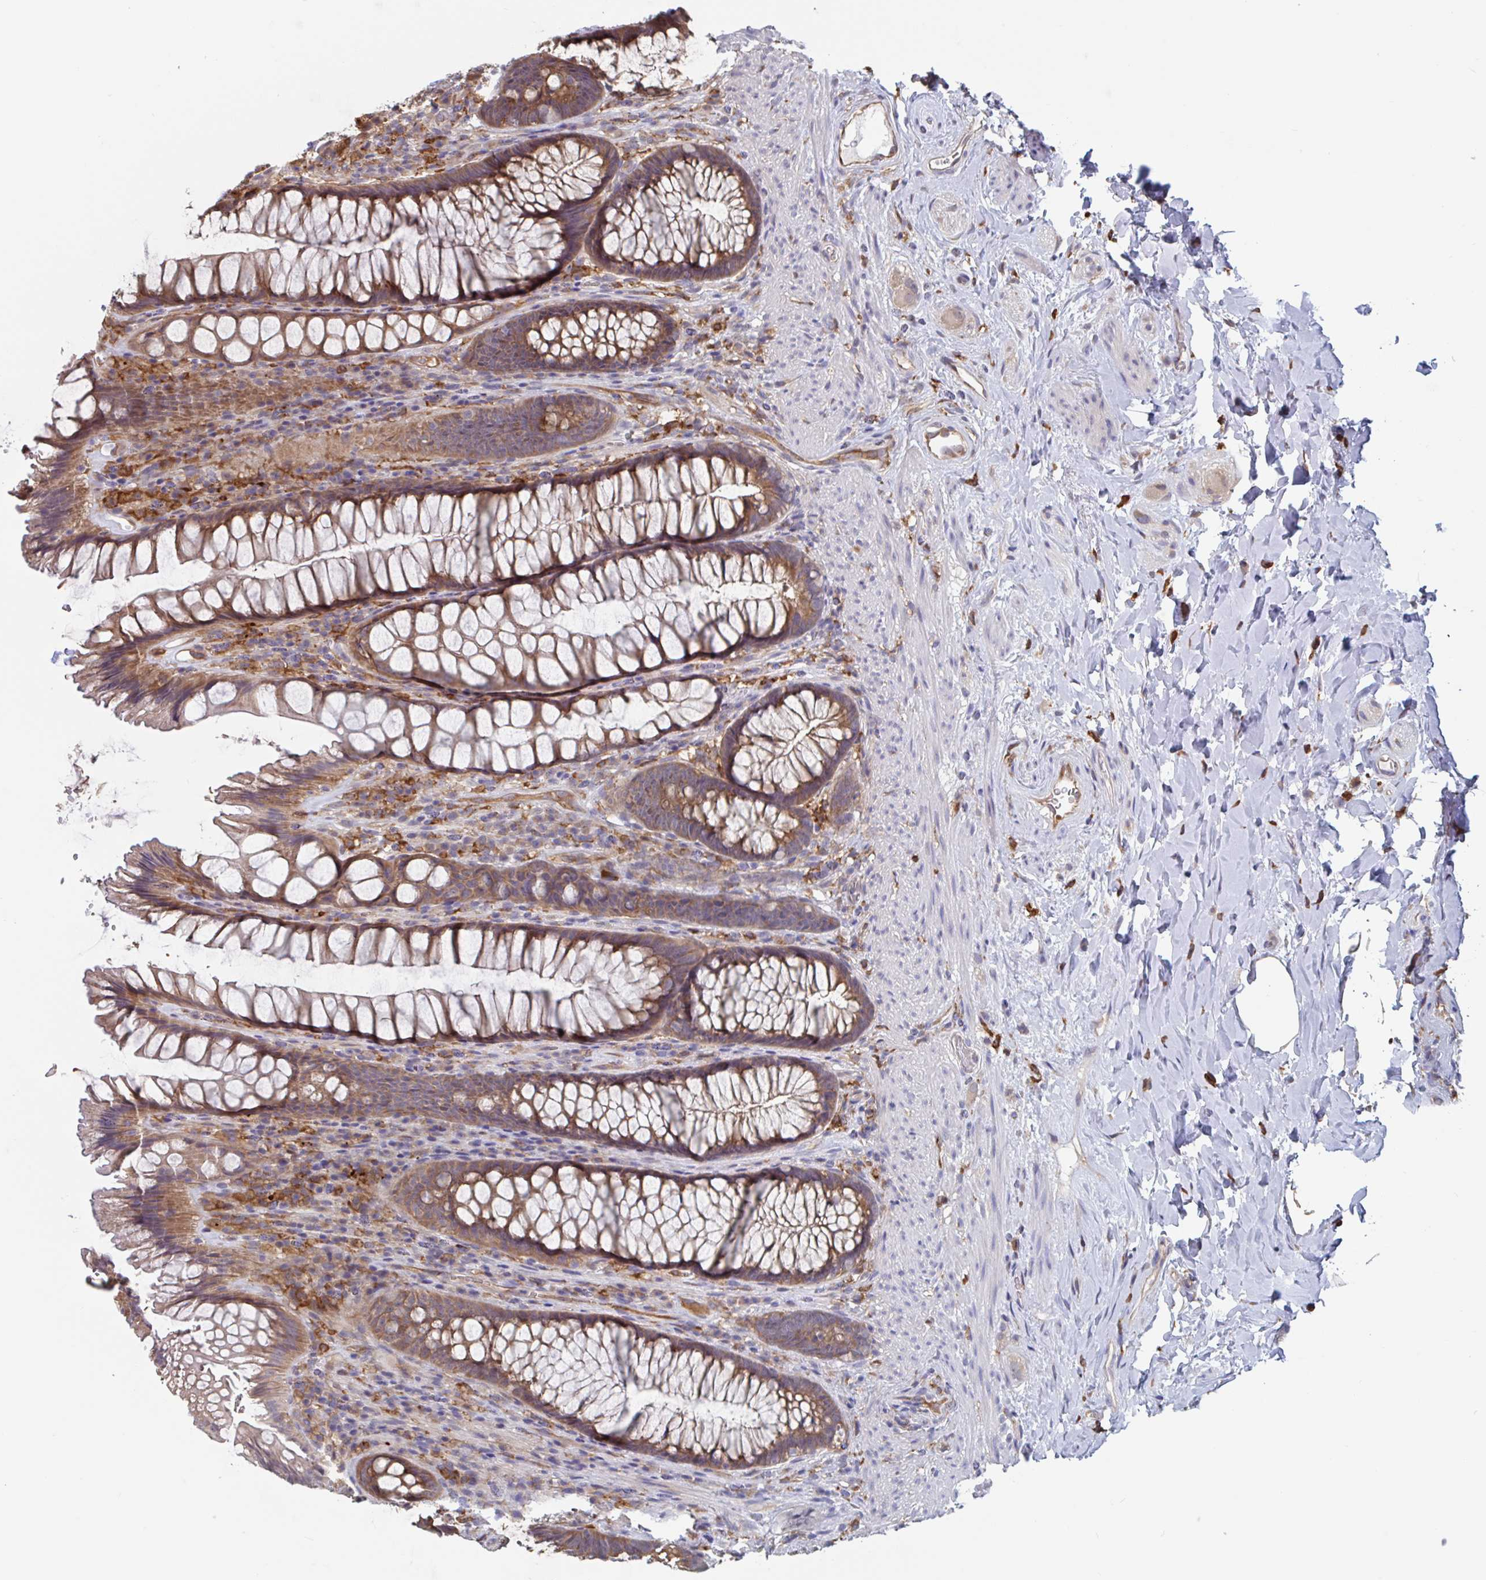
{"staining": {"intensity": "moderate", "quantity": ">75%", "location": "cytoplasmic/membranous"}, "tissue": "rectum", "cell_type": "Glandular cells", "image_type": "normal", "snomed": [{"axis": "morphology", "description": "Normal tissue, NOS"}, {"axis": "topography", "description": "Rectum"}], "caption": "DAB (3,3'-diaminobenzidine) immunohistochemical staining of unremarkable human rectum shows moderate cytoplasmic/membranous protein staining in about >75% of glandular cells. (DAB IHC, brown staining for protein, blue staining for nuclei).", "gene": "SNX8", "patient": {"sex": "male", "age": 53}}